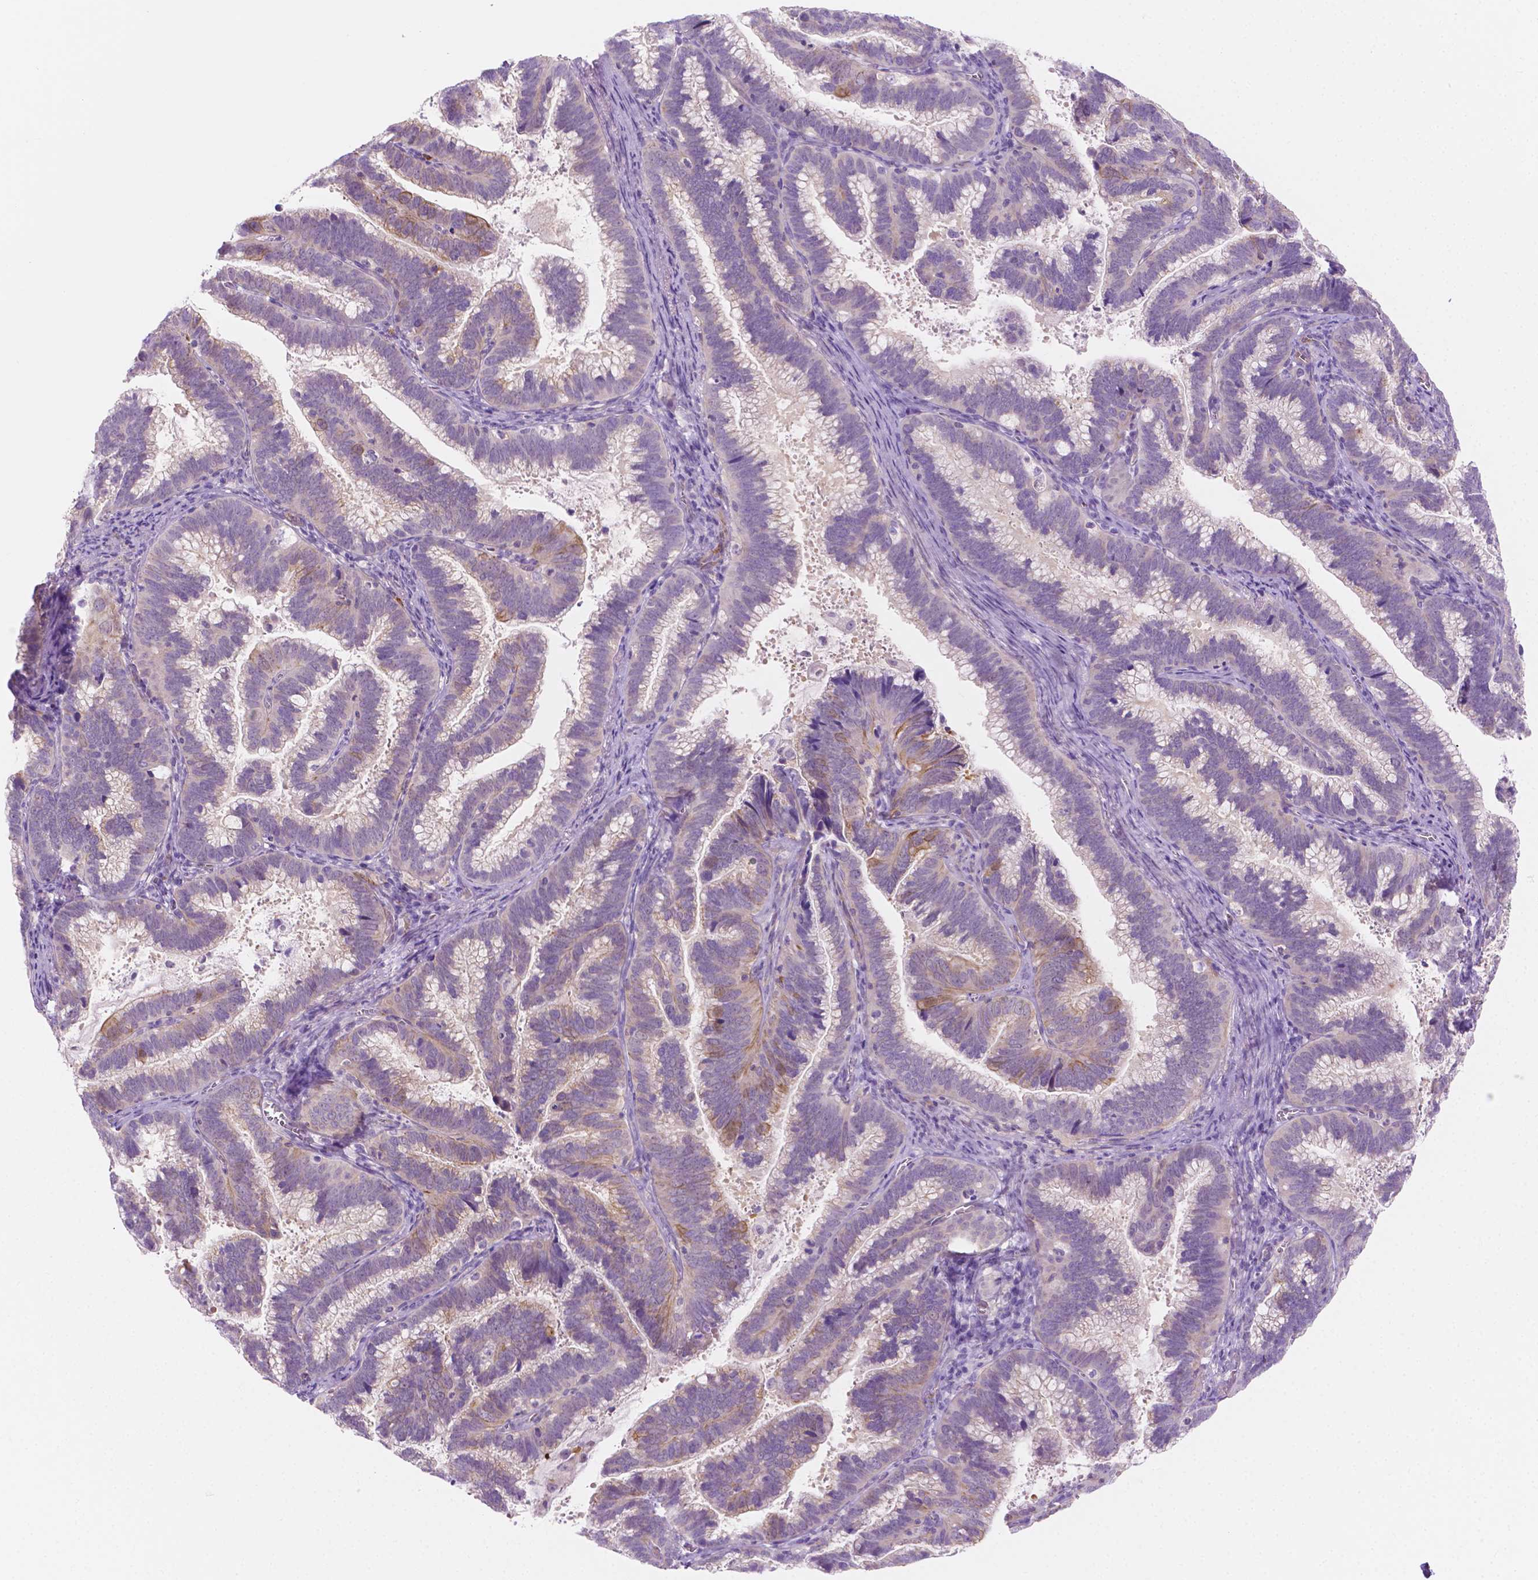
{"staining": {"intensity": "weak", "quantity": "<25%", "location": "cytoplasmic/membranous"}, "tissue": "cervical cancer", "cell_type": "Tumor cells", "image_type": "cancer", "snomed": [{"axis": "morphology", "description": "Adenocarcinoma, NOS"}, {"axis": "topography", "description": "Cervix"}], "caption": "Tumor cells are negative for protein expression in human cervical cancer.", "gene": "EPPK1", "patient": {"sex": "female", "age": 61}}